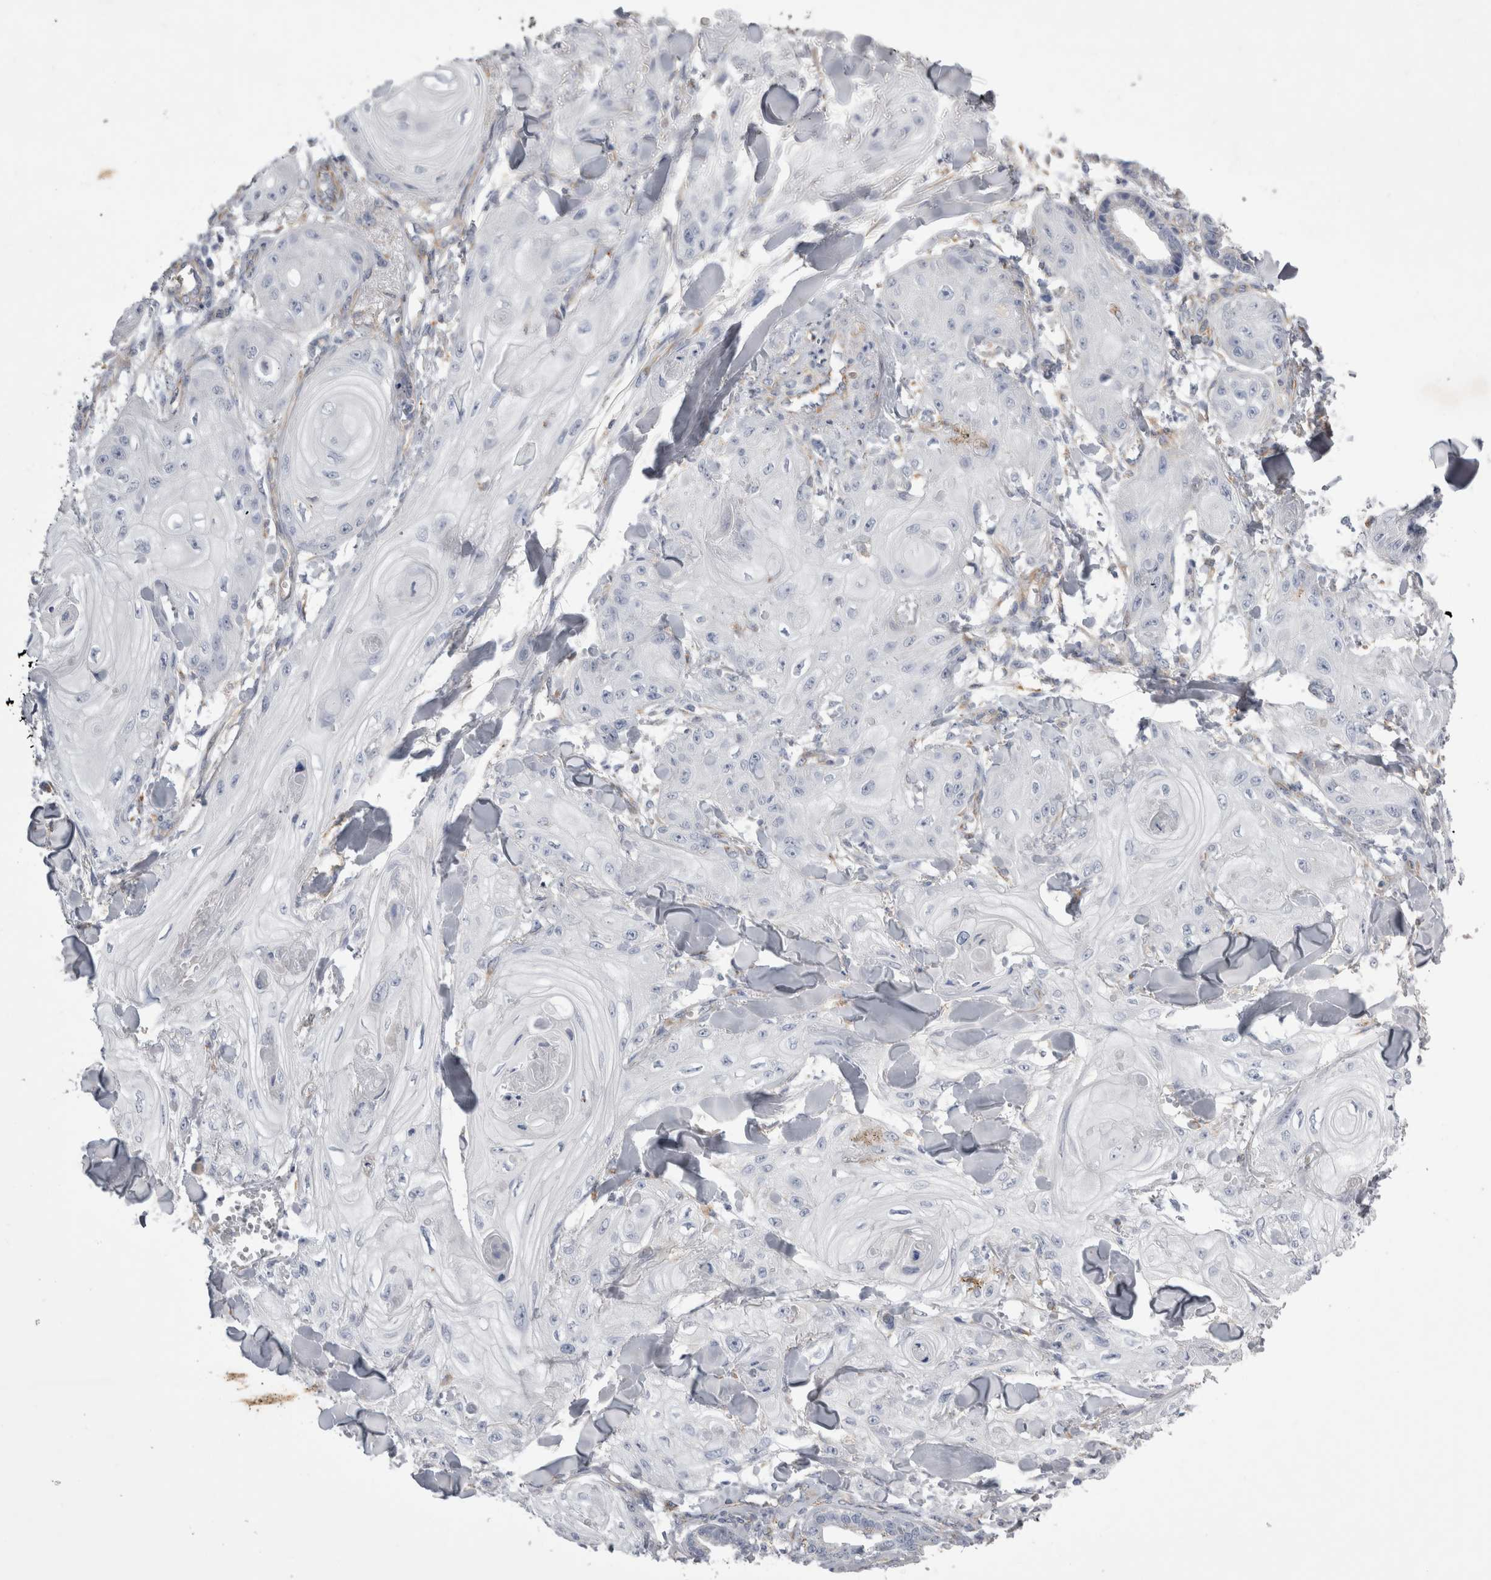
{"staining": {"intensity": "negative", "quantity": "none", "location": "none"}, "tissue": "skin cancer", "cell_type": "Tumor cells", "image_type": "cancer", "snomed": [{"axis": "morphology", "description": "Squamous cell carcinoma, NOS"}, {"axis": "topography", "description": "Skin"}], "caption": "Tumor cells show no significant expression in skin cancer (squamous cell carcinoma).", "gene": "STRADB", "patient": {"sex": "male", "age": 74}}